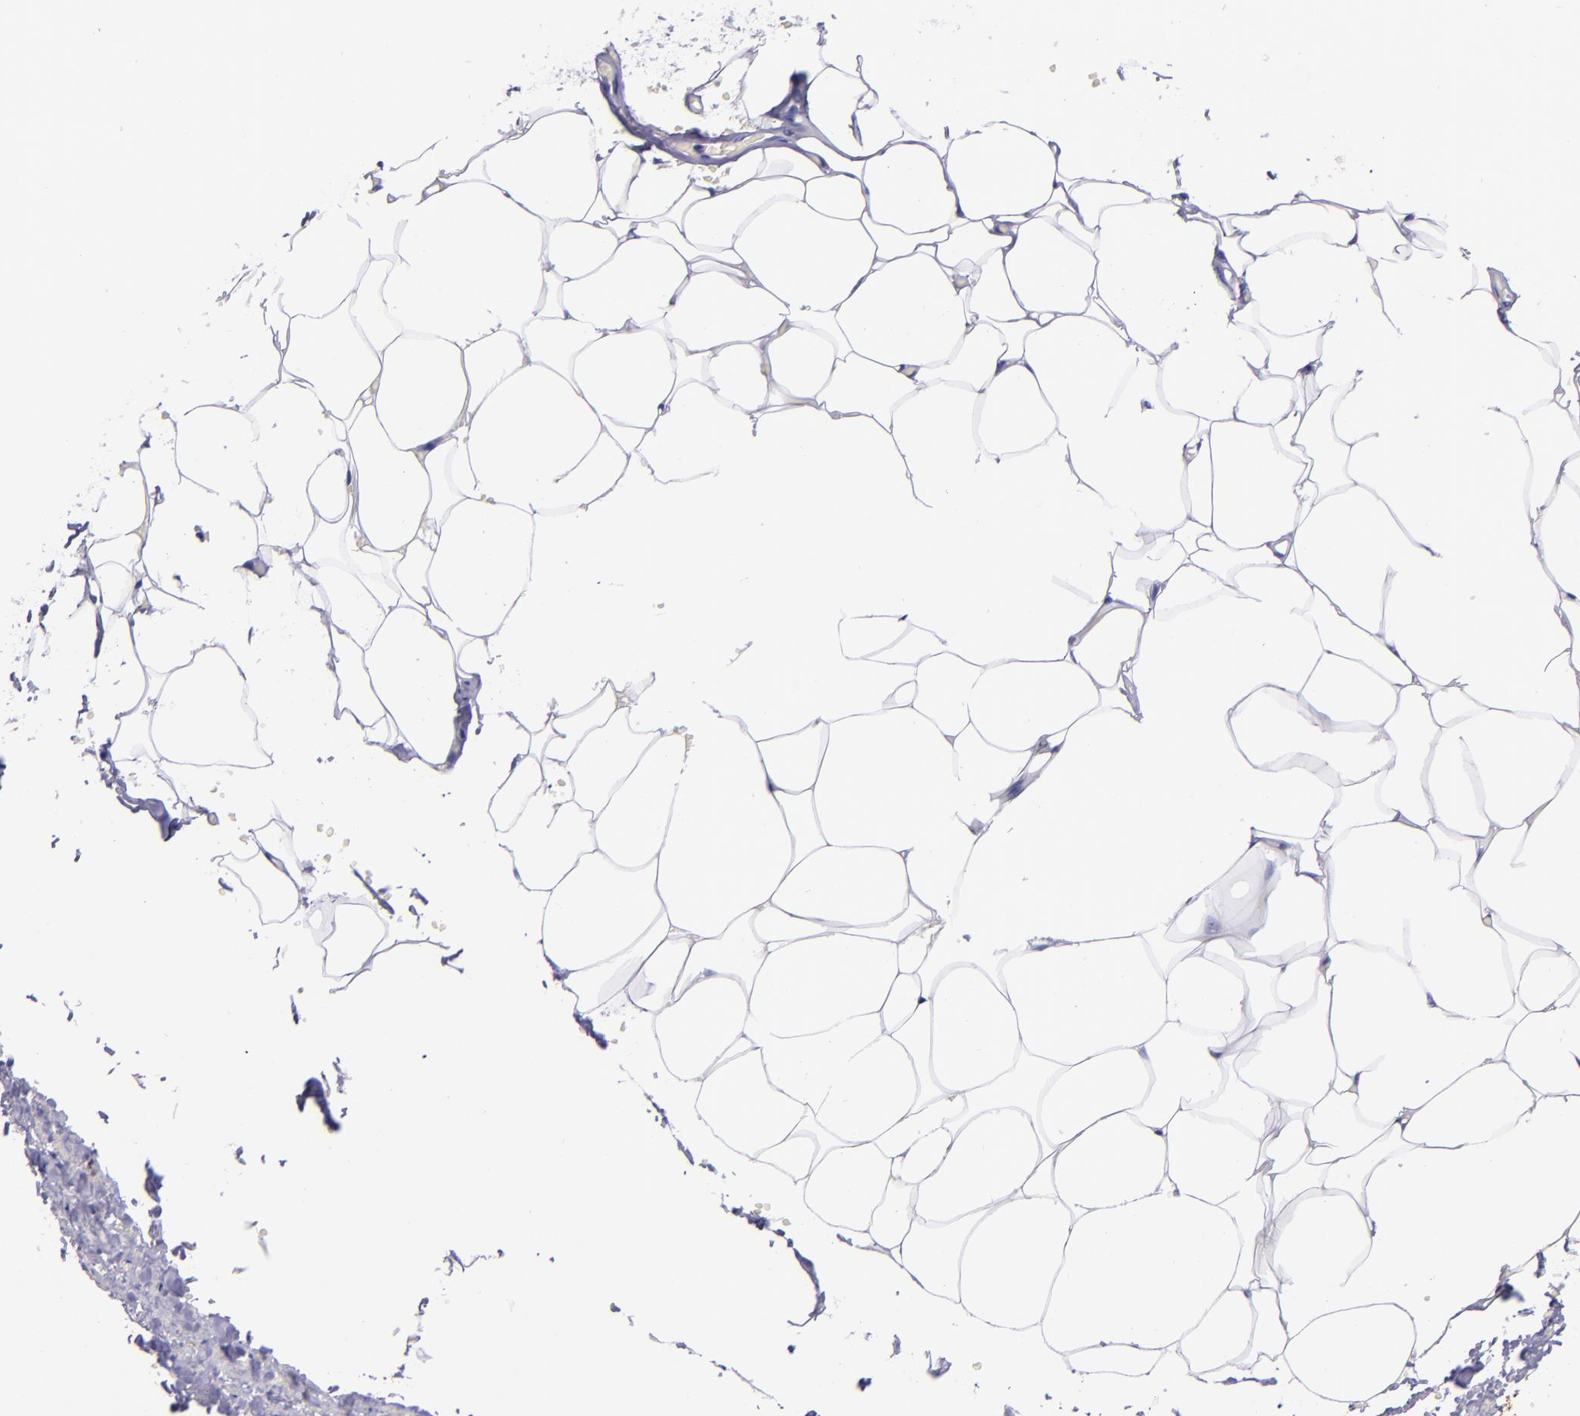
{"staining": {"intensity": "negative", "quantity": "none", "location": "none"}, "tissue": "adipose tissue", "cell_type": "Adipocytes", "image_type": "normal", "snomed": [{"axis": "morphology", "description": "Normal tissue, NOS"}, {"axis": "topography", "description": "Soft tissue"}, {"axis": "topography", "description": "Peripheral nerve tissue"}], "caption": "An immunohistochemistry image of benign adipose tissue is shown. There is no staining in adipocytes of adipose tissue. (DAB (3,3'-diaminobenzidine) immunohistochemistry, high magnification).", "gene": "SLPI", "patient": {"sex": "female", "age": 68}}